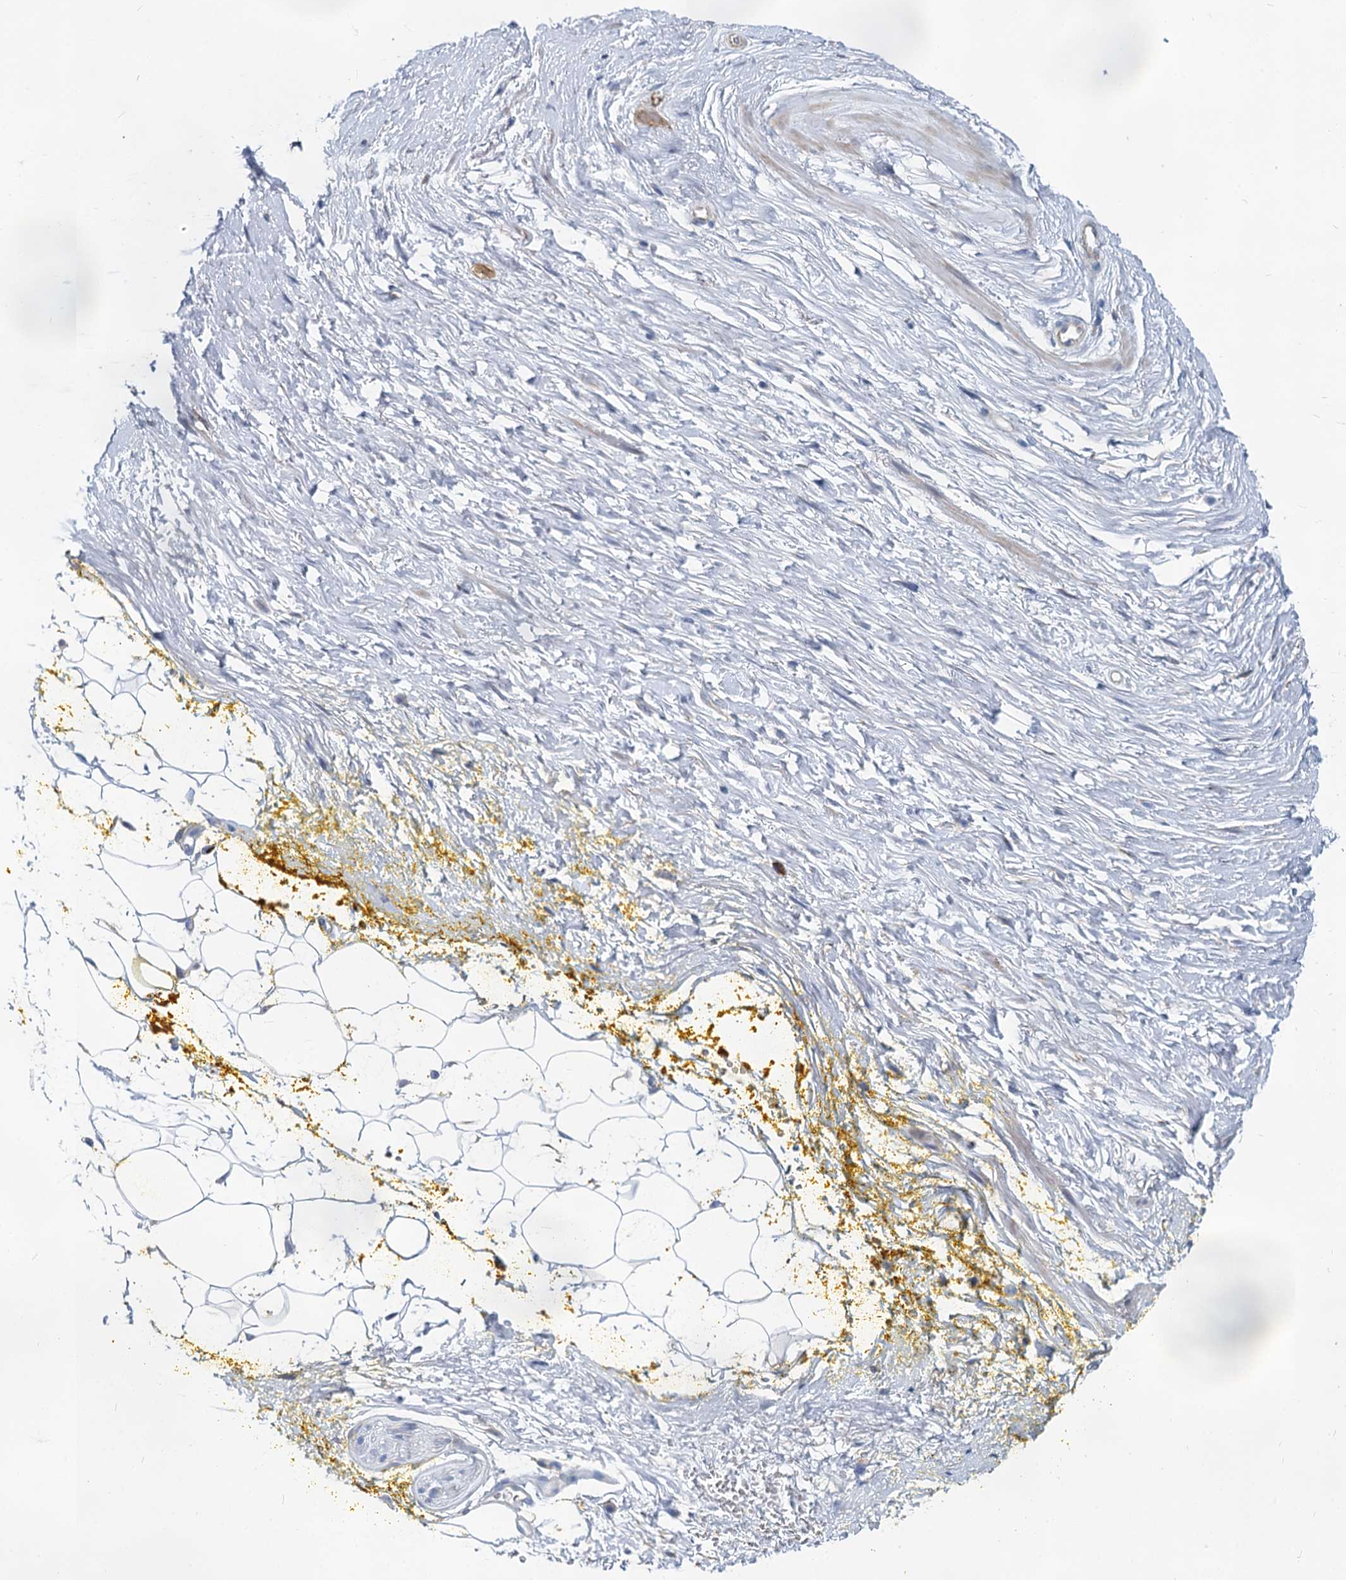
{"staining": {"intensity": "negative", "quantity": "none", "location": "none"}, "tissue": "adipose tissue", "cell_type": "Adipocytes", "image_type": "normal", "snomed": [{"axis": "morphology", "description": "Normal tissue, NOS"}, {"axis": "morphology", "description": "Adenocarcinoma, Low grade"}, {"axis": "topography", "description": "Prostate"}, {"axis": "topography", "description": "Peripheral nerve tissue"}], "caption": "Immunohistochemistry of normal human adipose tissue displays no expression in adipocytes.", "gene": "GSTM3", "patient": {"sex": "male", "age": 63}}